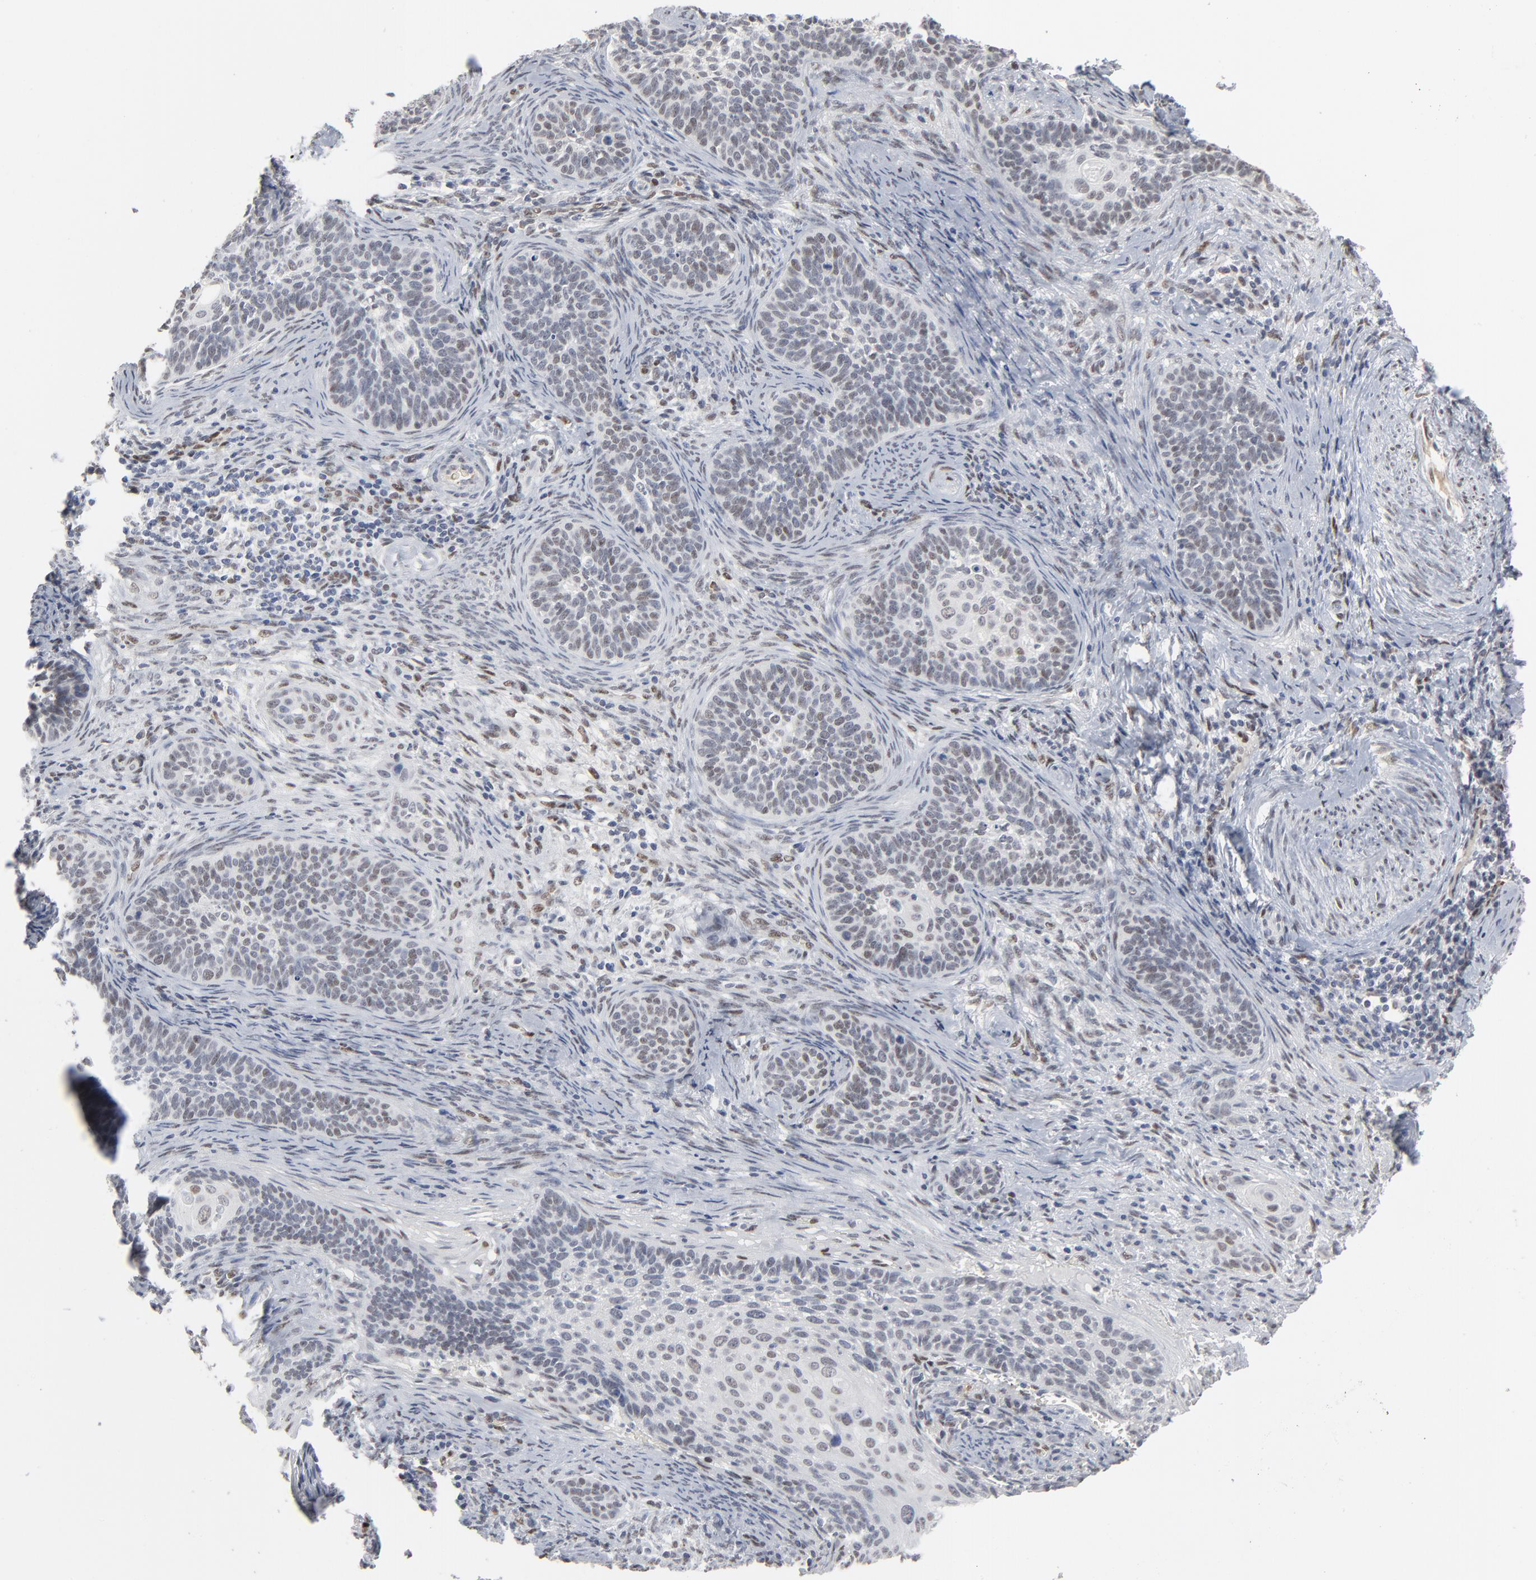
{"staining": {"intensity": "weak", "quantity": ">75%", "location": "nuclear"}, "tissue": "cervical cancer", "cell_type": "Tumor cells", "image_type": "cancer", "snomed": [{"axis": "morphology", "description": "Squamous cell carcinoma, NOS"}, {"axis": "topography", "description": "Cervix"}], "caption": "The photomicrograph displays a brown stain indicating the presence of a protein in the nuclear of tumor cells in cervical cancer (squamous cell carcinoma). The protein of interest is shown in brown color, while the nuclei are stained blue.", "gene": "ATF7", "patient": {"sex": "female", "age": 33}}